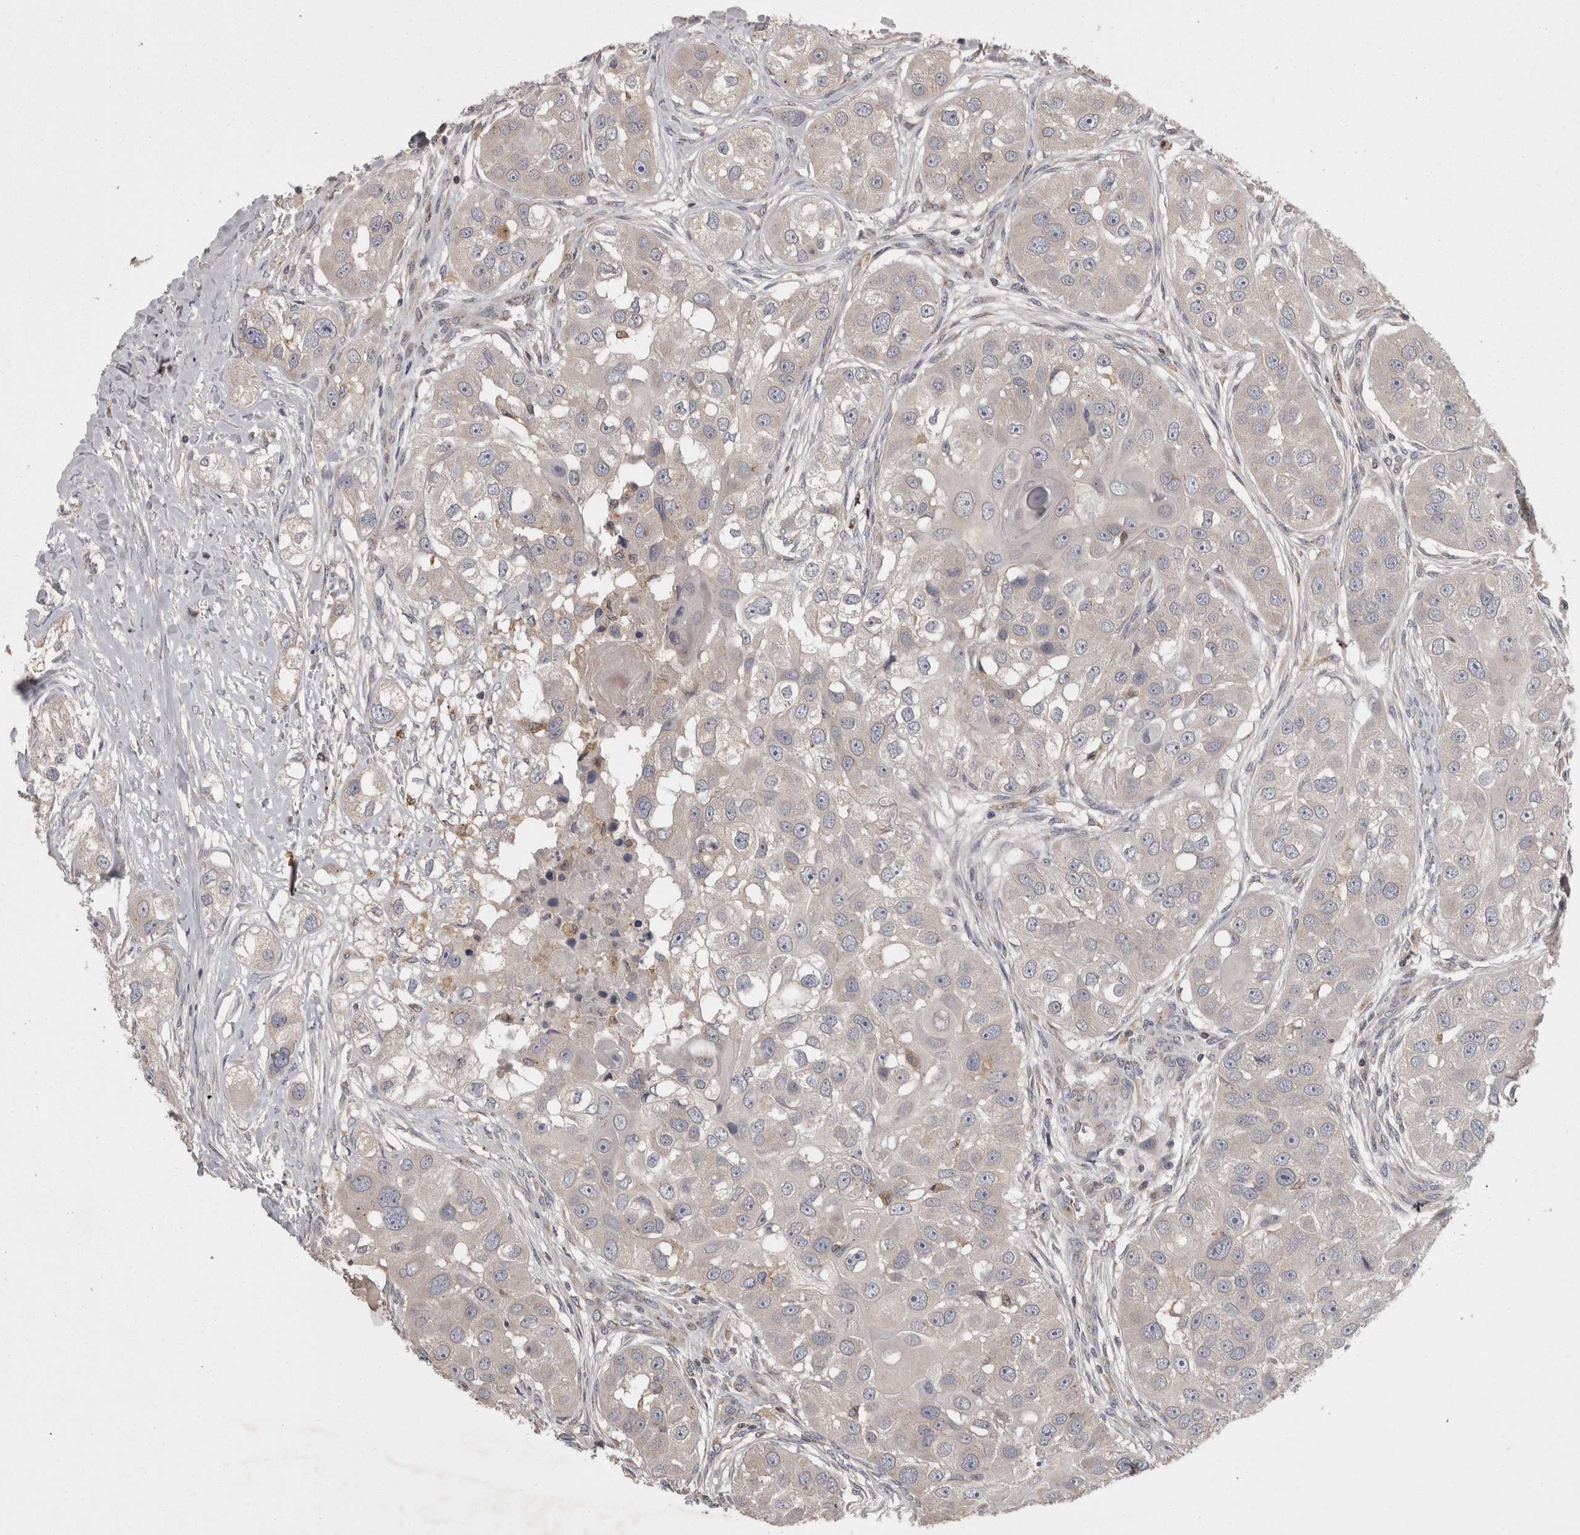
{"staining": {"intensity": "negative", "quantity": "none", "location": "none"}, "tissue": "head and neck cancer", "cell_type": "Tumor cells", "image_type": "cancer", "snomed": [{"axis": "morphology", "description": "Normal tissue, NOS"}, {"axis": "morphology", "description": "Squamous cell carcinoma, NOS"}, {"axis": "topography", "description": "Skeletal muscle"}, {"axis": "topography", "description": "Head-Neck"}], "caption": "Tumor cells are negative for brown protein staining in head and neck cancer (squamous cell carcinoma).", "gene": "PCM1", "patient": {"sex": "male", "age": 51}}